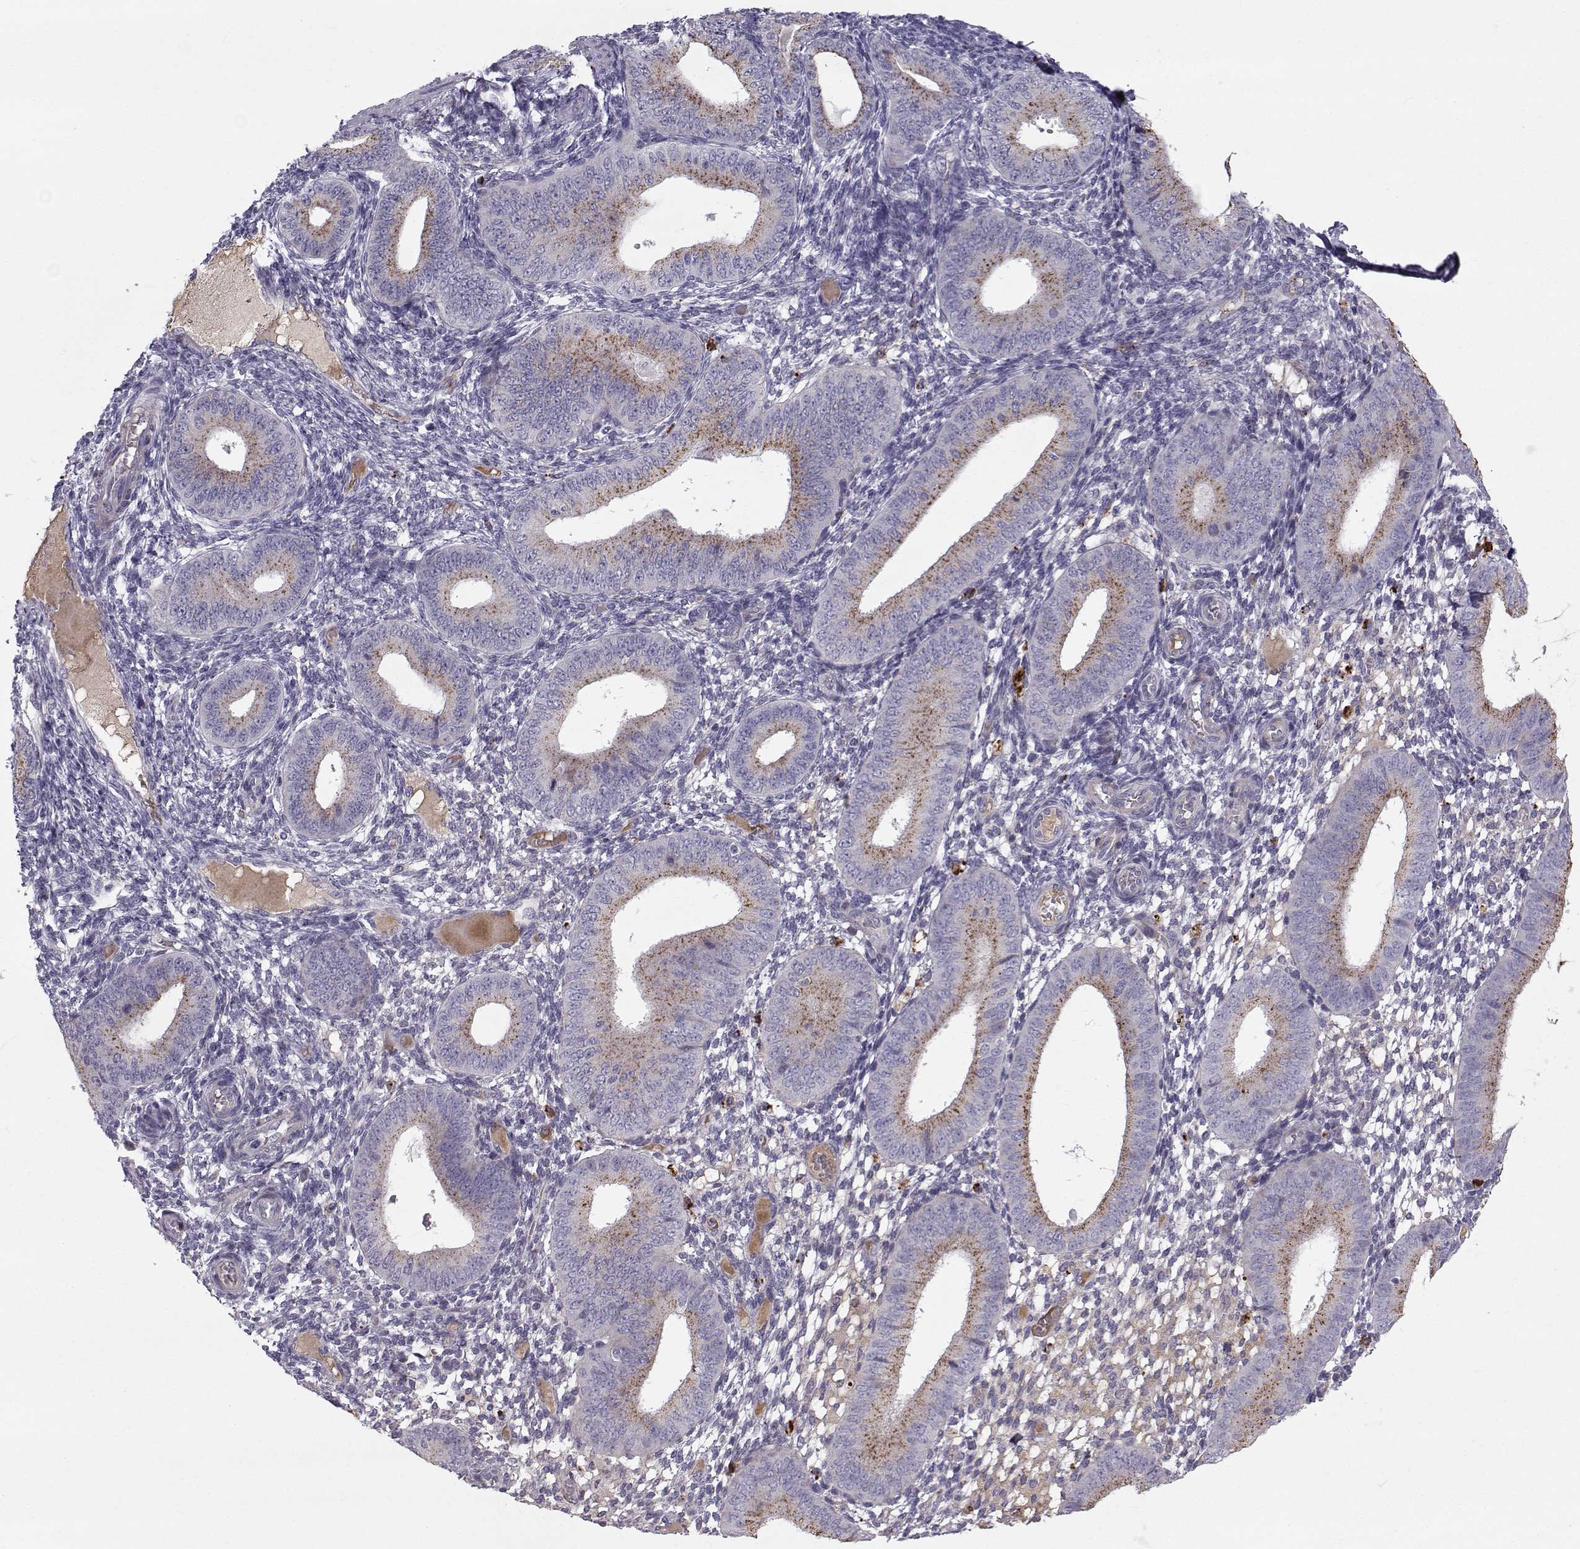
{"staining": {"intensity": "negative", "quantity": "none", "location": "none"}, "tissue": "endometrium", "cell_type": "Cells in endometrial stroma", "image_type": "normal", "snomed": [{"axis": "morphology", "description": "Normal tissue, NOS"}, {"axis": "topography", "description": "Endometrium"}], "caption": "Endometrium stained for a protein using immunohistochemistry (IHC) demonstrates no positivity cells in endometrial stroma.", "gene": "CALCR", "patient": {"sex": "female", "age": 39}}